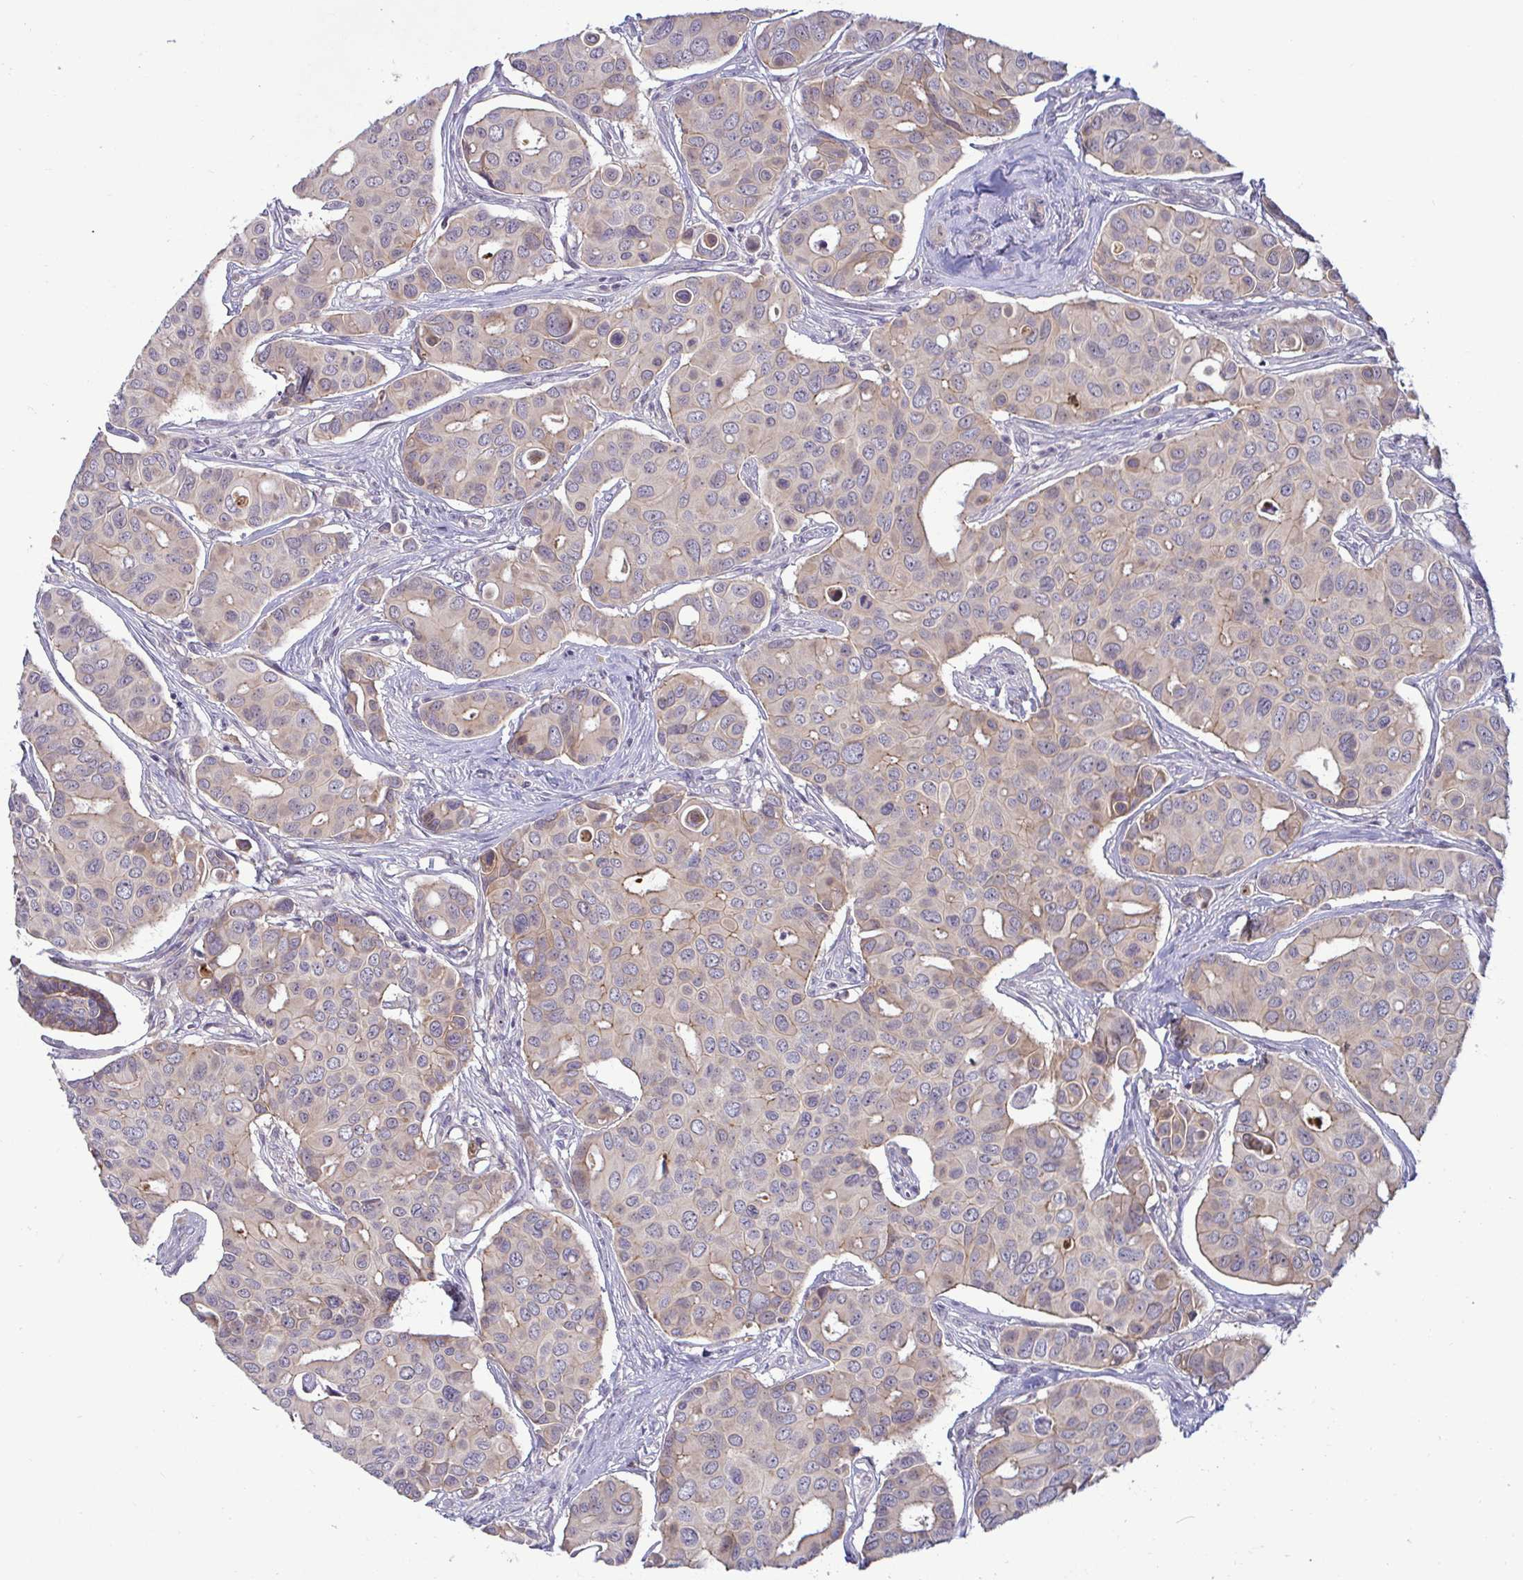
{"staining": {"intensity": "weak", "quantity": "25%-75%", "location": "cytoplasmic/membranous"}, "tissue": "breast cancer", "cell_type": "Tumor cells", "image_type": "cancer", "snomed": [{"axis": "morphology", "description": "Normal tissue, NOS"}, {"axis": "morphology", "description": "Duct carcinoma"}, {"axis": "topography", "description": "Skin"}, {"axis": "topography", "description": "Breast"}], "caption": "Human breast cancer (infiltrating ductal carcinoma) stained with a protein marker shows weak staining in tumor cells.", "gene": "GSTM1", "patient": {"sex": "female", "age": 54}}